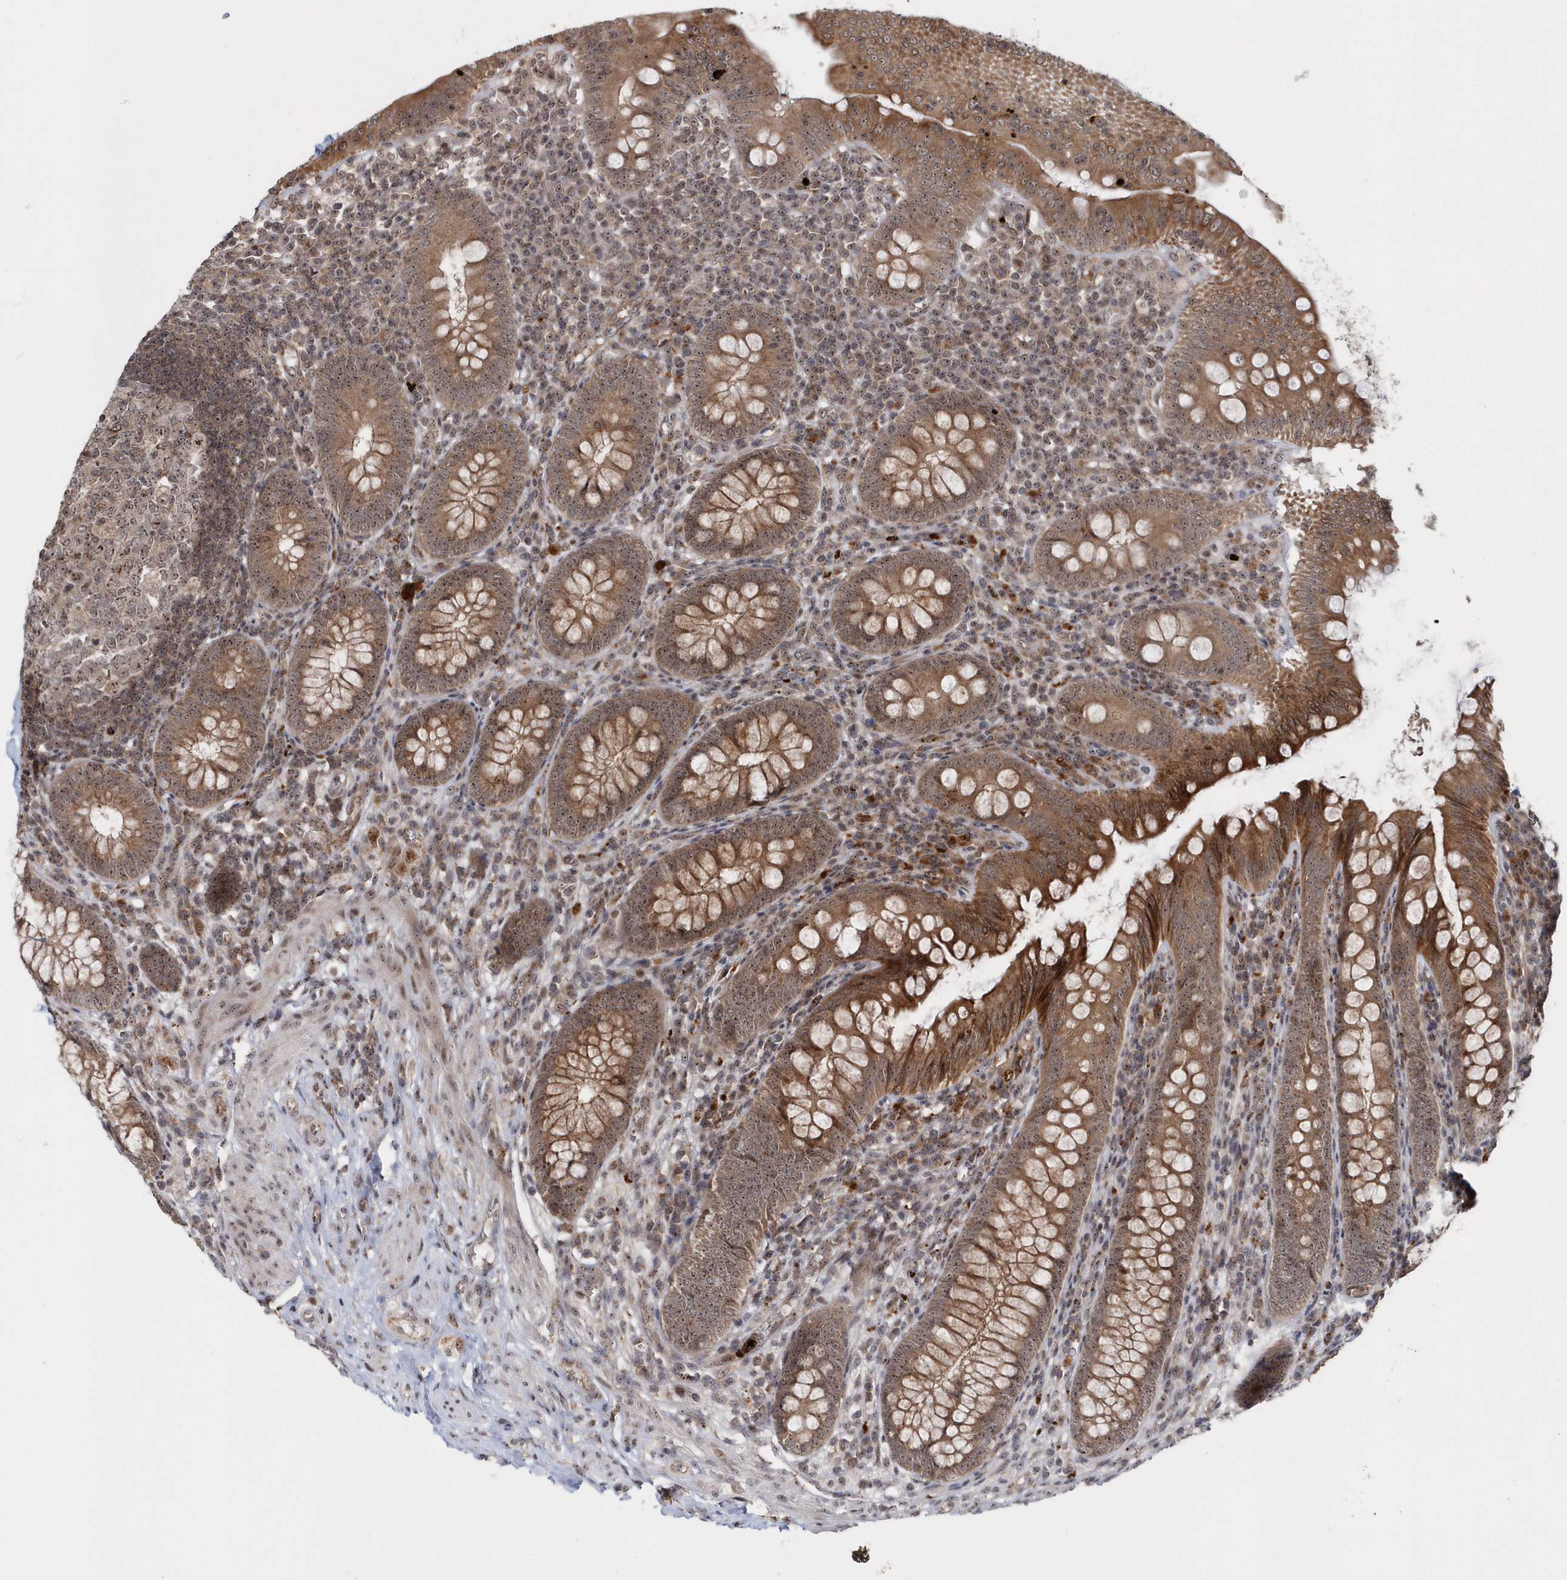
{"staining": {"intensity": "strong", "quantity": ">75%", "location": "cytoplasmic/membranous,nuclear"}, "tissue": "appendix", "cell_type": "Glandular cells", "image_type": "normal", "snomed": [{"axis": "morphology", "description": "Normal tissue, NOS"}, {"axis": "topography", "description": "Appendix"}], "caption": "IHC histopathology image of normal appendix: appendix stained using immunohistochemistry (IHC) reveals high levels of strong protein expression localized specifically in the cytoplasmic/membranous,nuclear of glandular cells, appearing as a cytoplasmic/membranous,nuclear brown color.", "gene": "SOWAHB", "patient": {"sex": "male", "age": 14}}